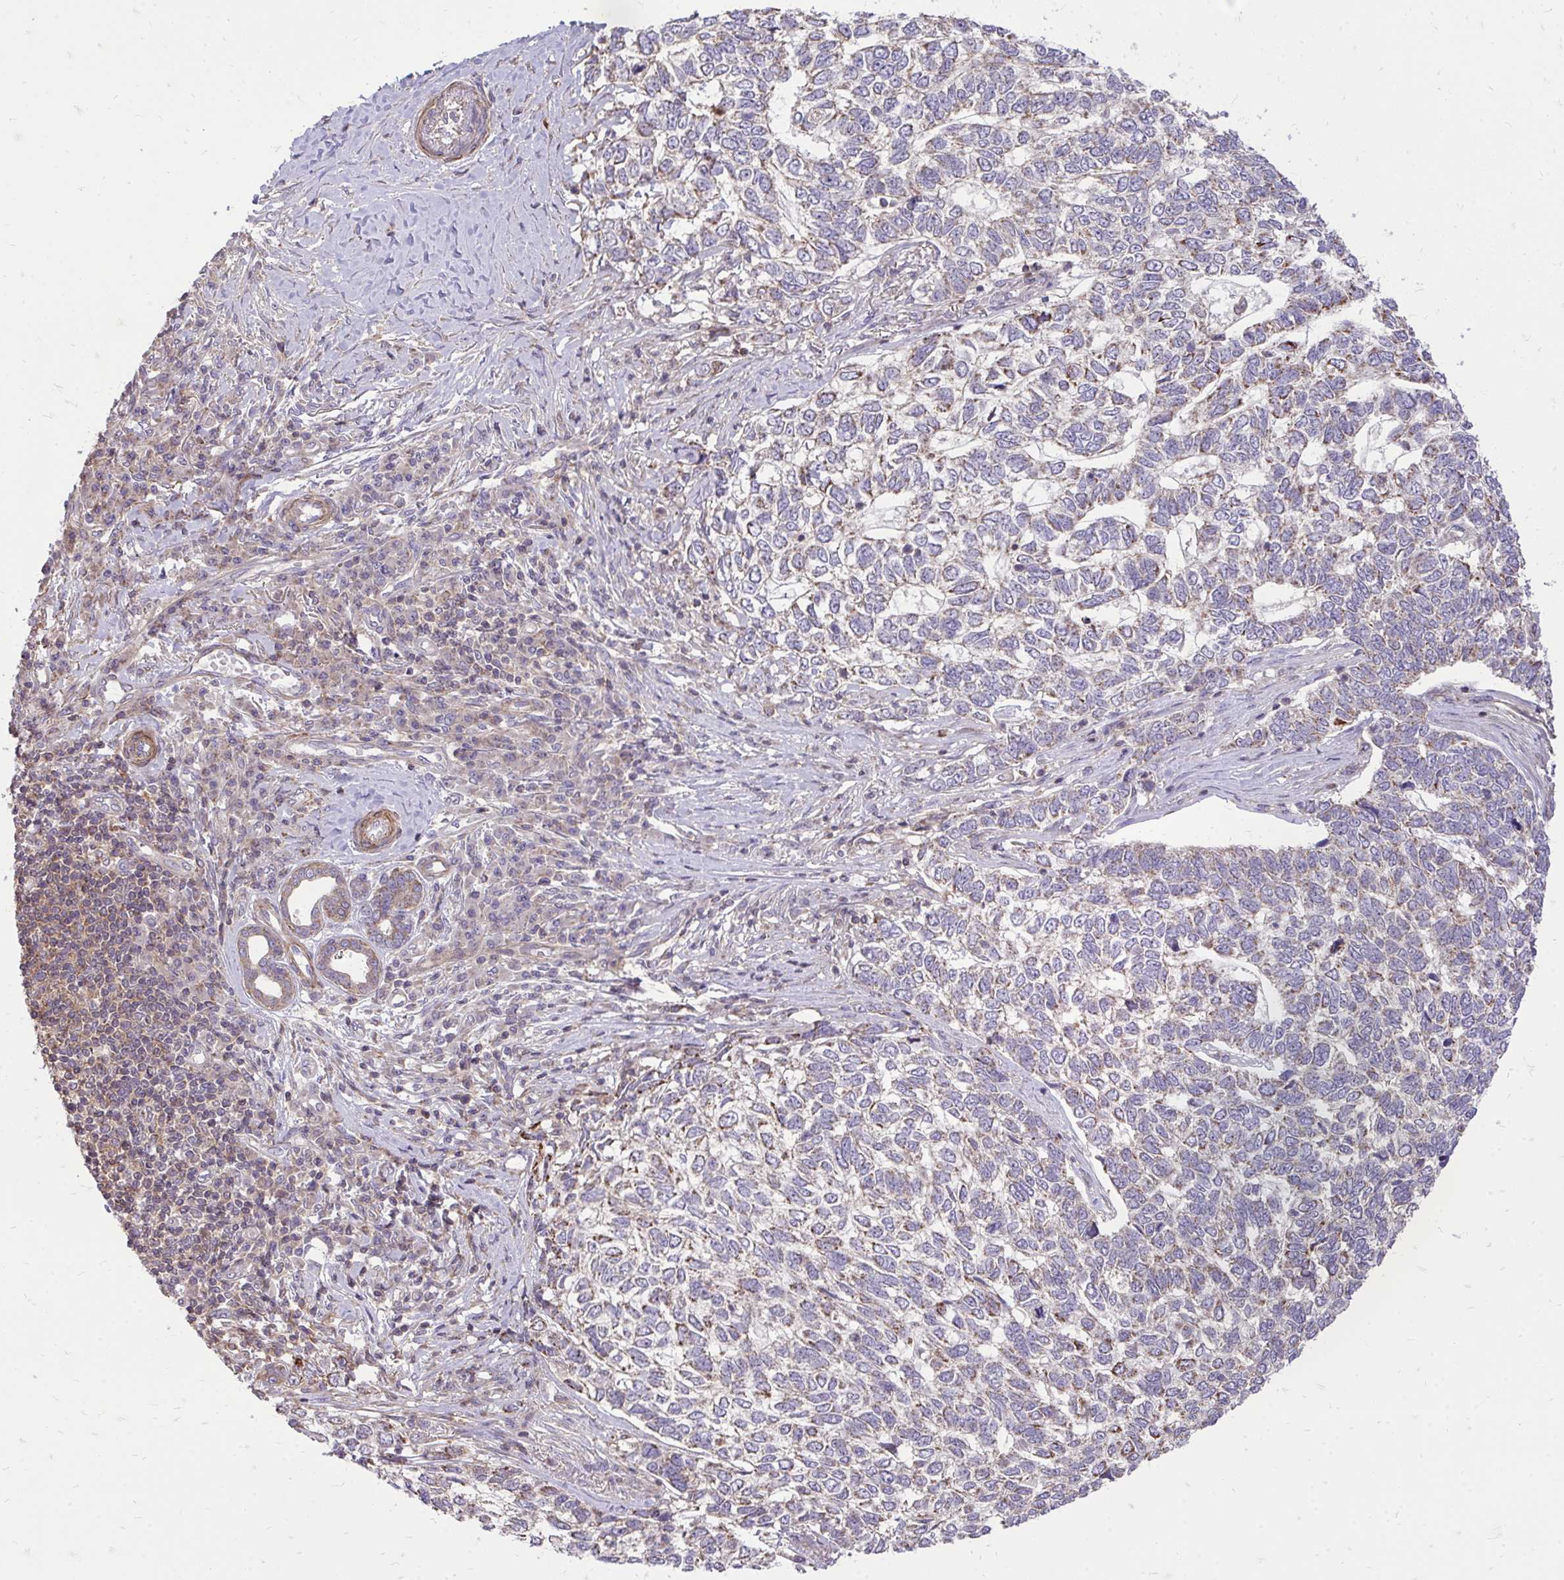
{"staining": {"intensity": "moderate", "quantity": "<25%", "location": "cytoplasmic/membranous"}, "tissue": "skin cancer", "cell_type": "Tumor cells", "image_type": "cancer", "snomed": [{"axis": "morphology", "description": "Basal cell carcinoma"}, {"axis": "topography", "description": "Skin"}], "caption": "A brown stain labels moderate cytoplasmic/membranous positivity of a protein in skin cancer tumor cells.", "gene": "SLC7A5", "patient": {"sex": "female", "age": 65}}